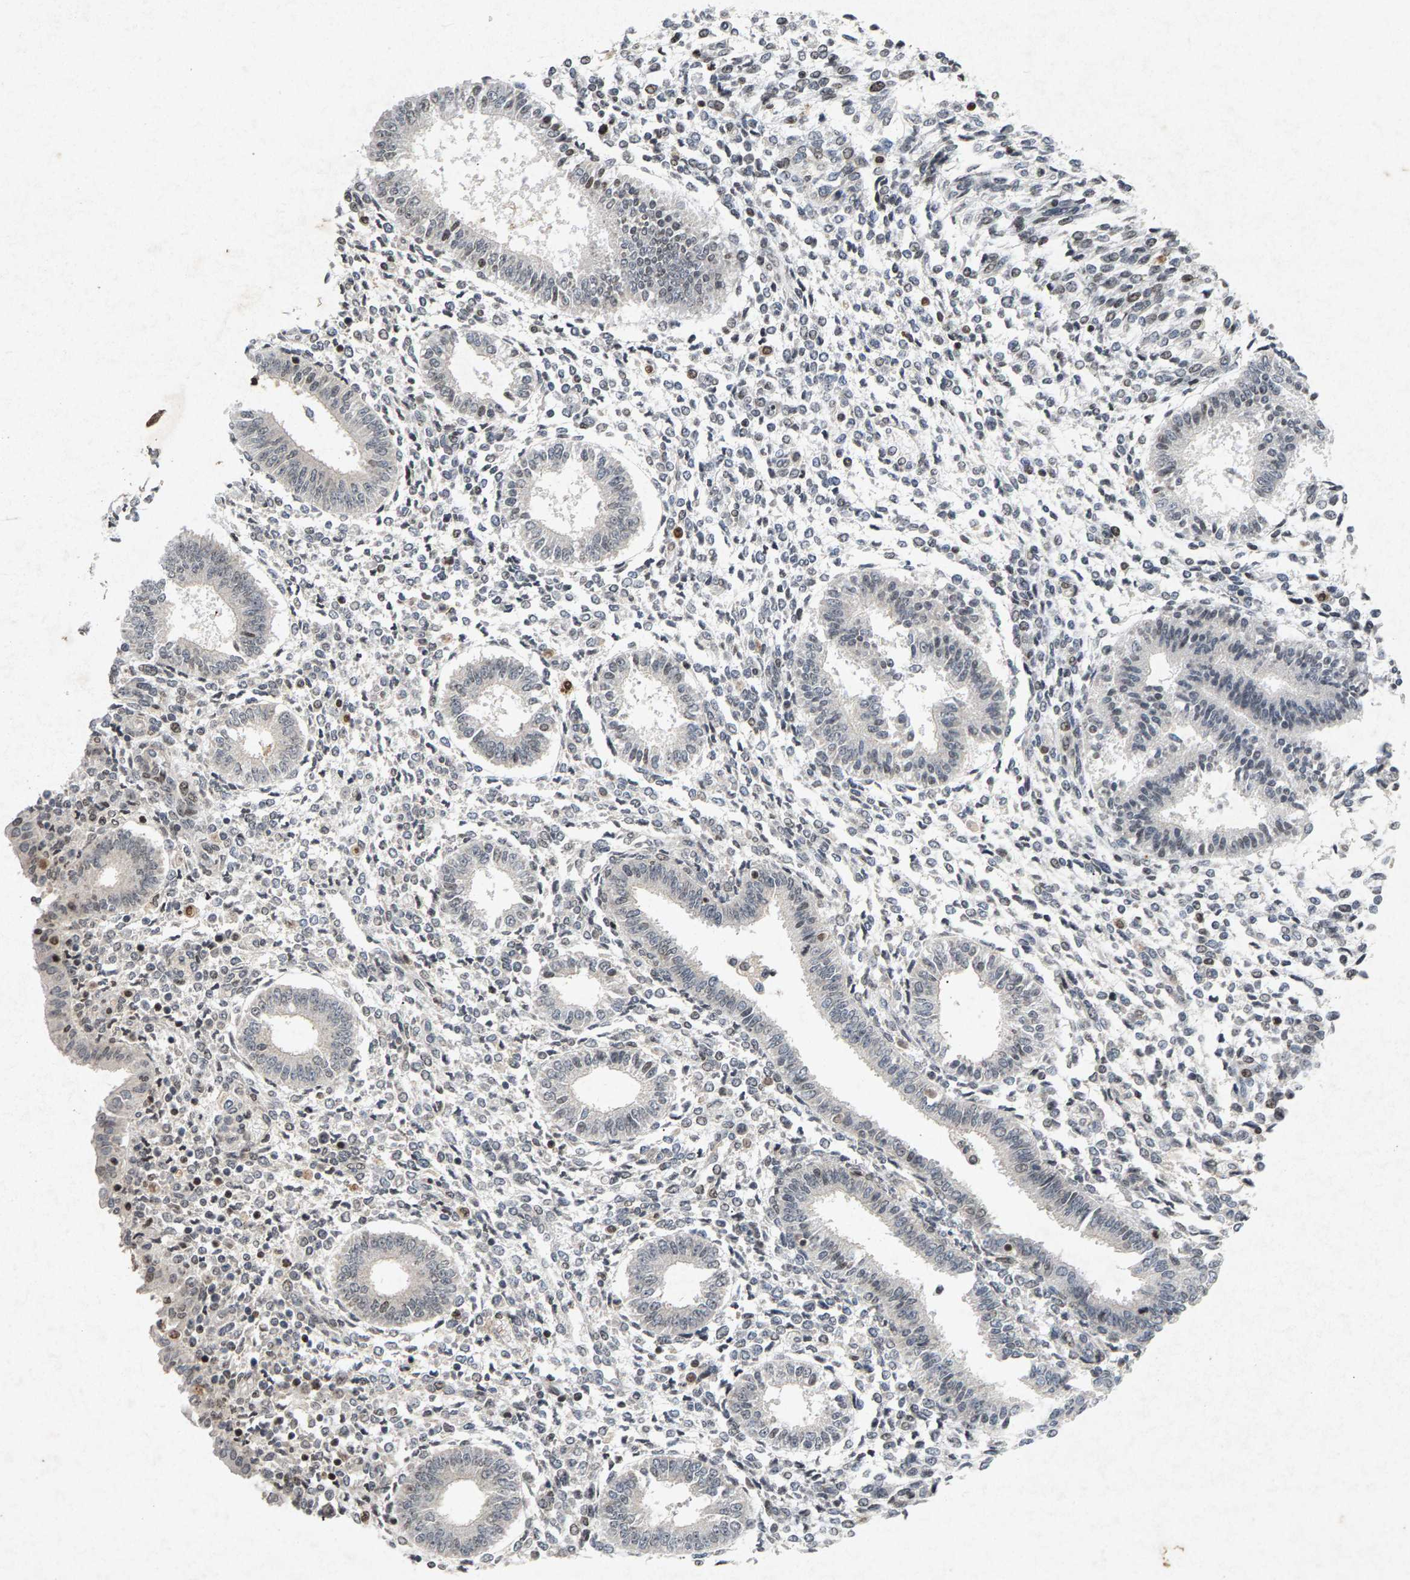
{"staining": {"intensity": "weak", "quantity": "<25%", "location": "nuclear"}, "tissue": "endometrium", "cell_type": "Cells in endometrial stroma", "image_type": "normal", "snomed": [{"axis": "morphology", "description": "Normal tissue, NOS"}, {"axis": "topography", "description": "Endometrium"}], "caption": "DAB immunohistochemical staining of normal endometrium demonstrates no significant staining in cells in endometrial stroma. (Brightfield microscopy of DAB (3,3'-diaminobenzidine) IHC at high magnification).", "gene": "ZPR1", "patient": {"sex": "female", "age": 35}}